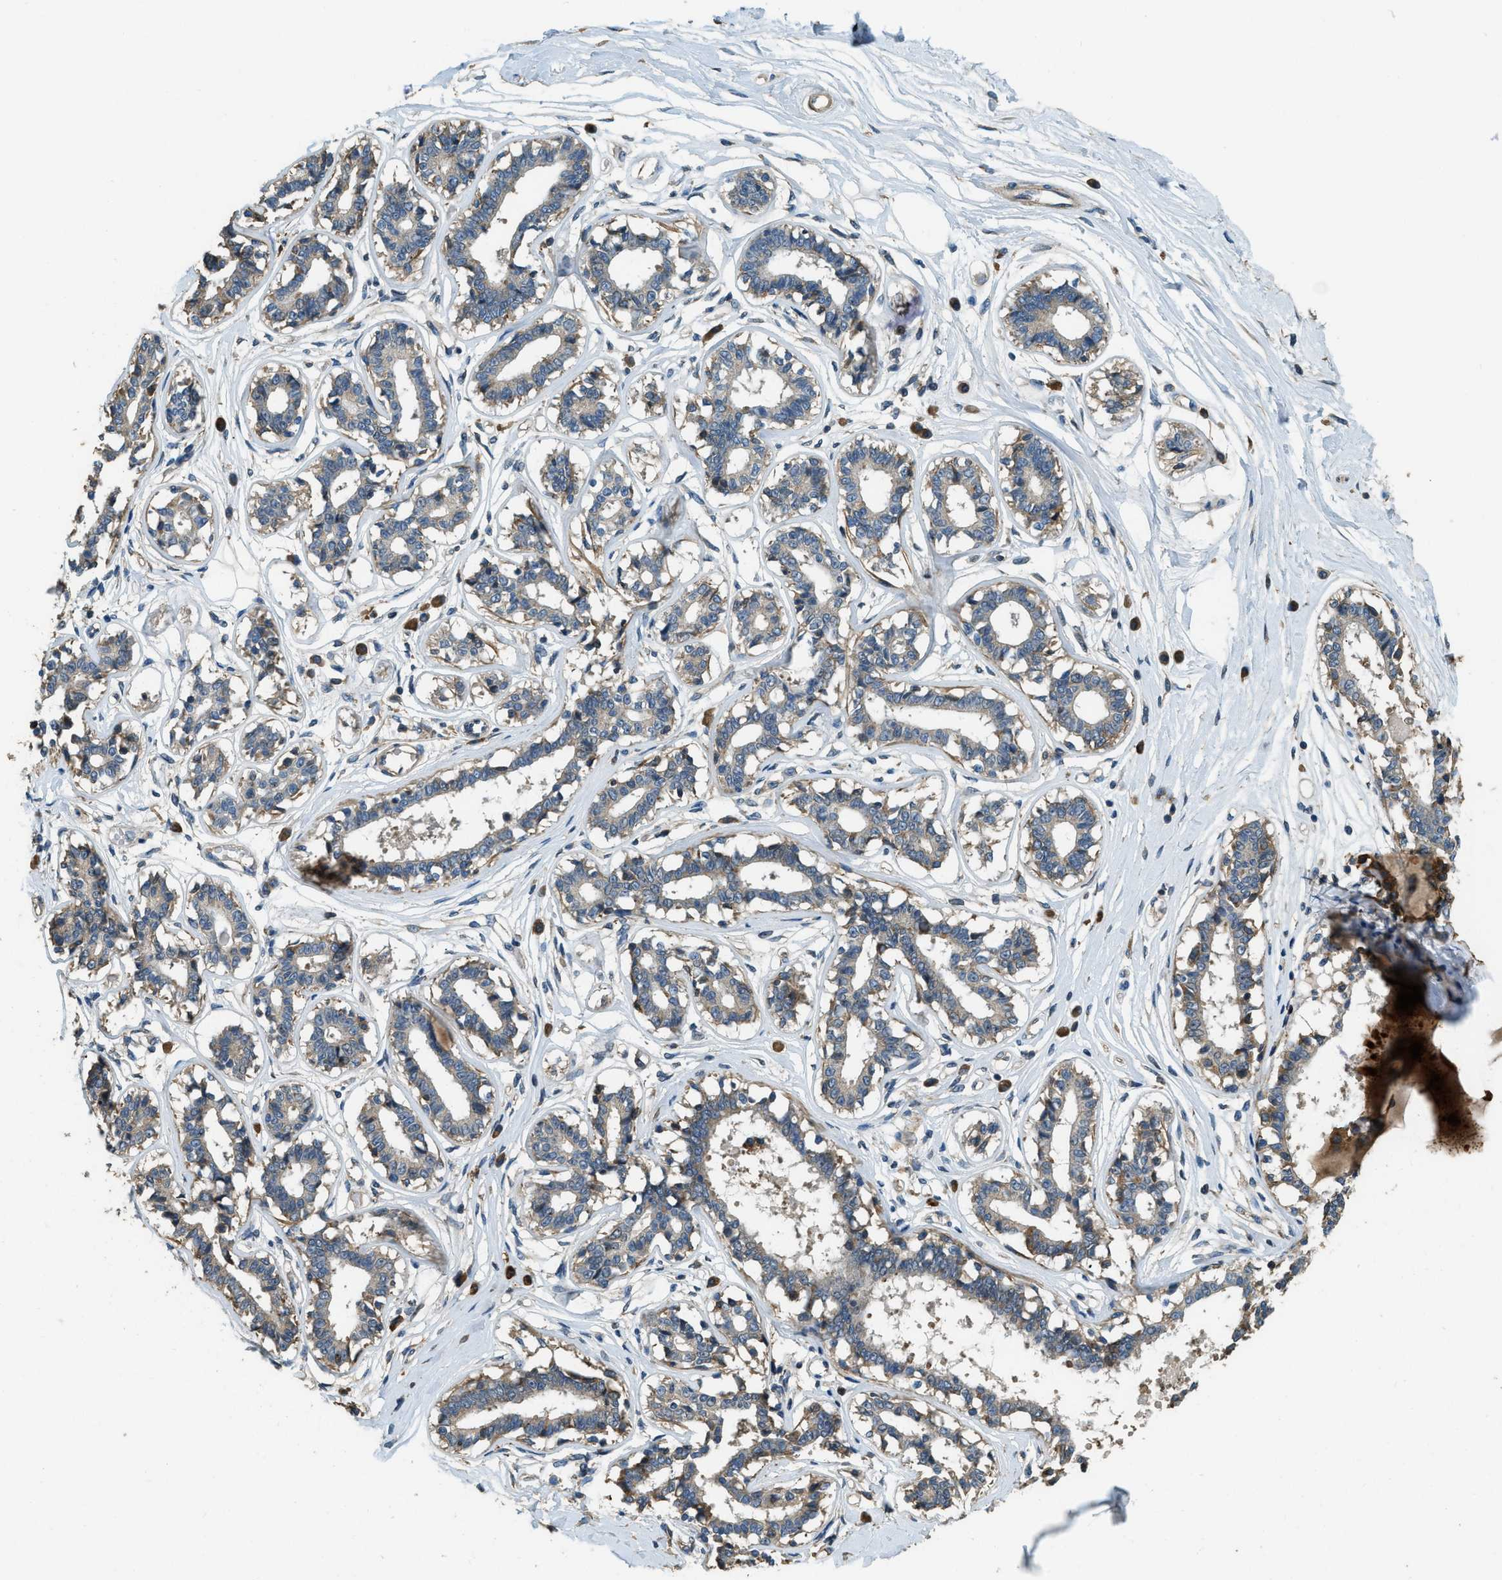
{"staining": {"intensity": "moderate", "quantity": "<25%", "location": "cytoplasmic/membranous"}, "tissue": "breast", "cell_type": "Glandular cells", "image_type": "normal", "snomed": [{"axis": "morphology", "description": "Normal tissue, NOS"}, {"axis": "topography", "description": "Breast"}], "caption": "Immunohistochemistry (DAB (3,3'-diaminobenzidine)) staining of benign human breast demonstrates moderate cytoplasmic/membranous protein expression in about <25% of glandular cells.", "gene": "ERGIC1", "patient": {"sex": "female", "age": 45}}